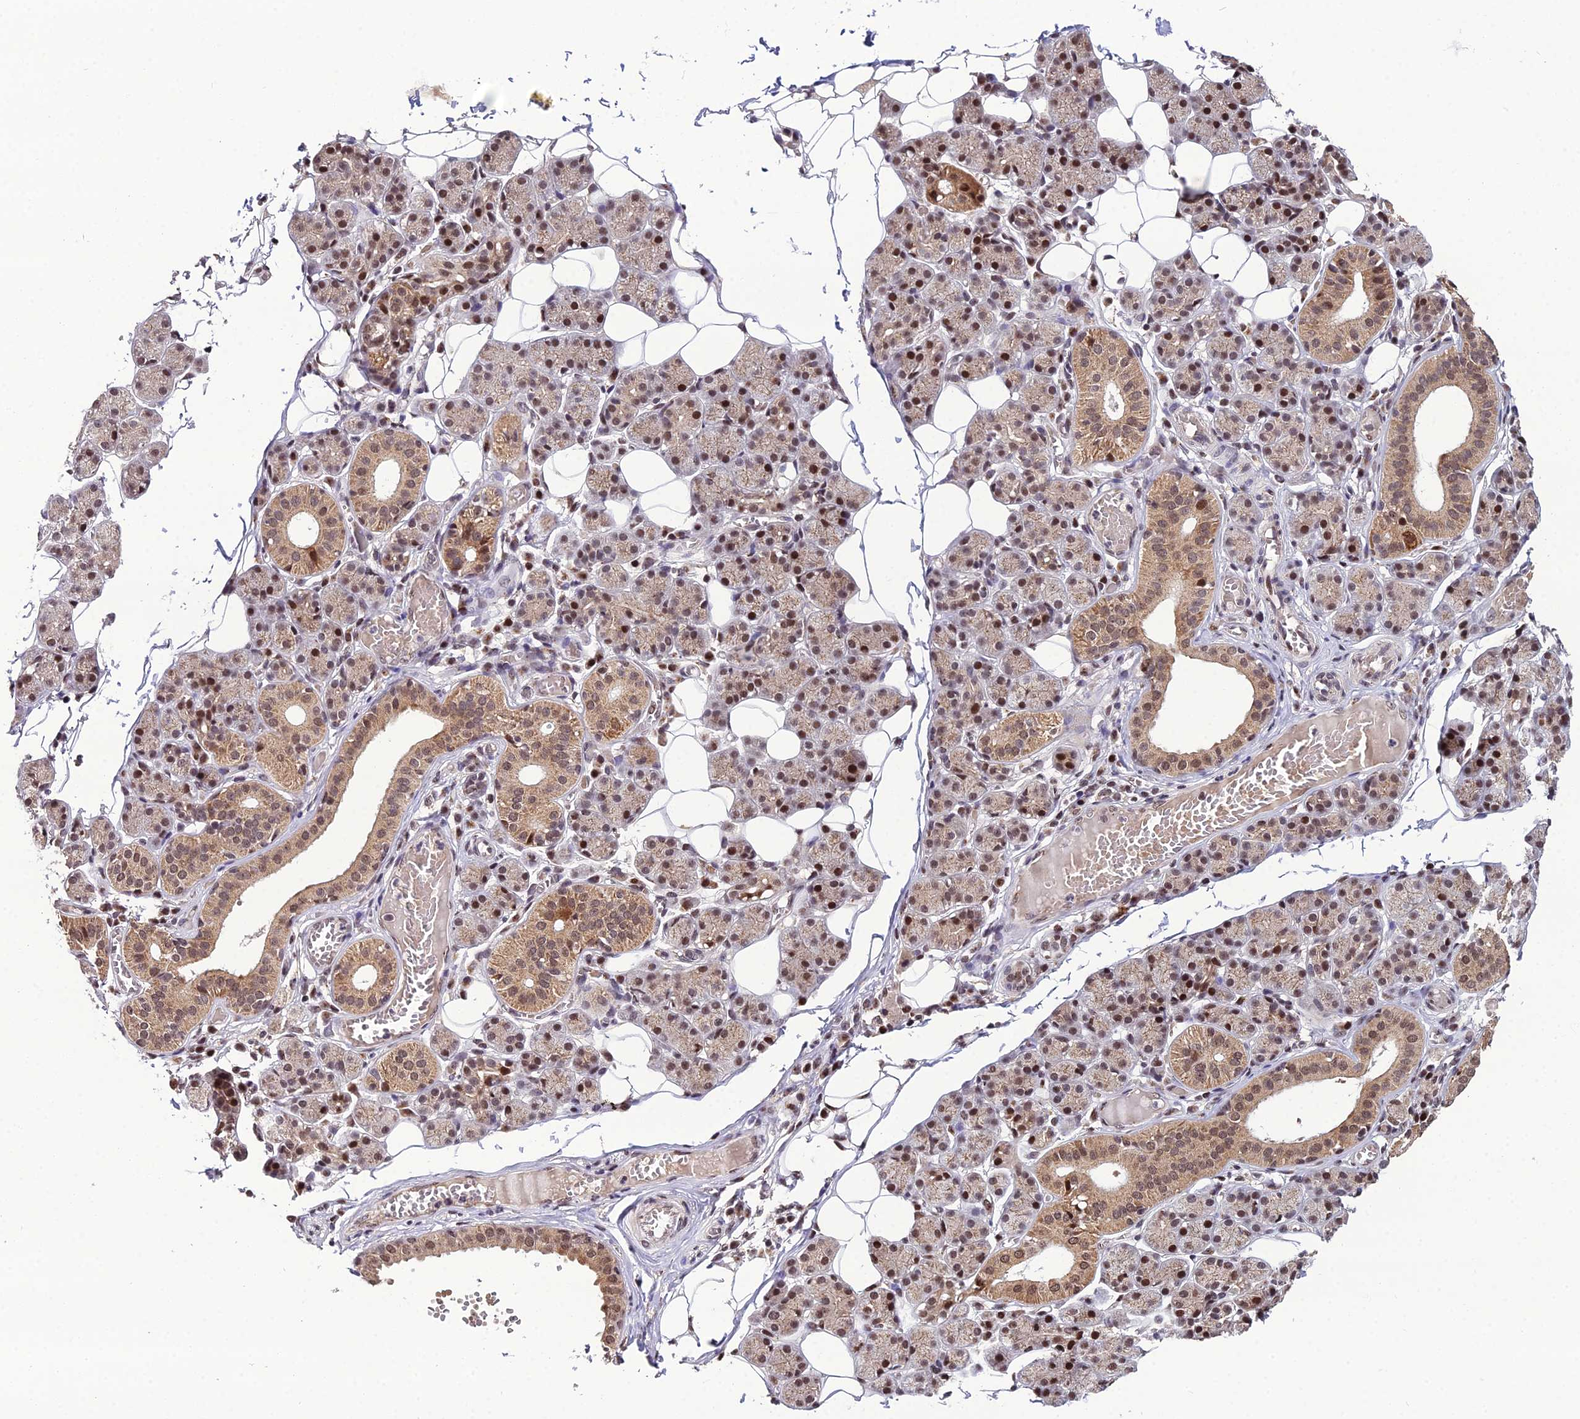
{"staining": {"intensity": "moderate", "quantity": ">75%", "location": "cytoplasmic/membranous,nuclear"}, "tissue": "salivary gland", "cell_type": "Glandular cells", "image_type": "normal", "snomed": [{"axis": "morphology", "description": "Normal tissue, NOS"}, {"axis": "topography", "description": "Salivary gland"}], "caption": "Brown immunohistochemical staining in benign human salivary gland displays moderate cytoplasmic/membranous,nuclear positivity in approximately >75% of glandular cells. The staining was performed using DAB (3,3'-diaminobenzidine), with brown indicating positive protein expression. Nuclei are stained blue with hematoxylin.", "gene": "ARL2", "patient": {"sex": "female", "age": 33}}